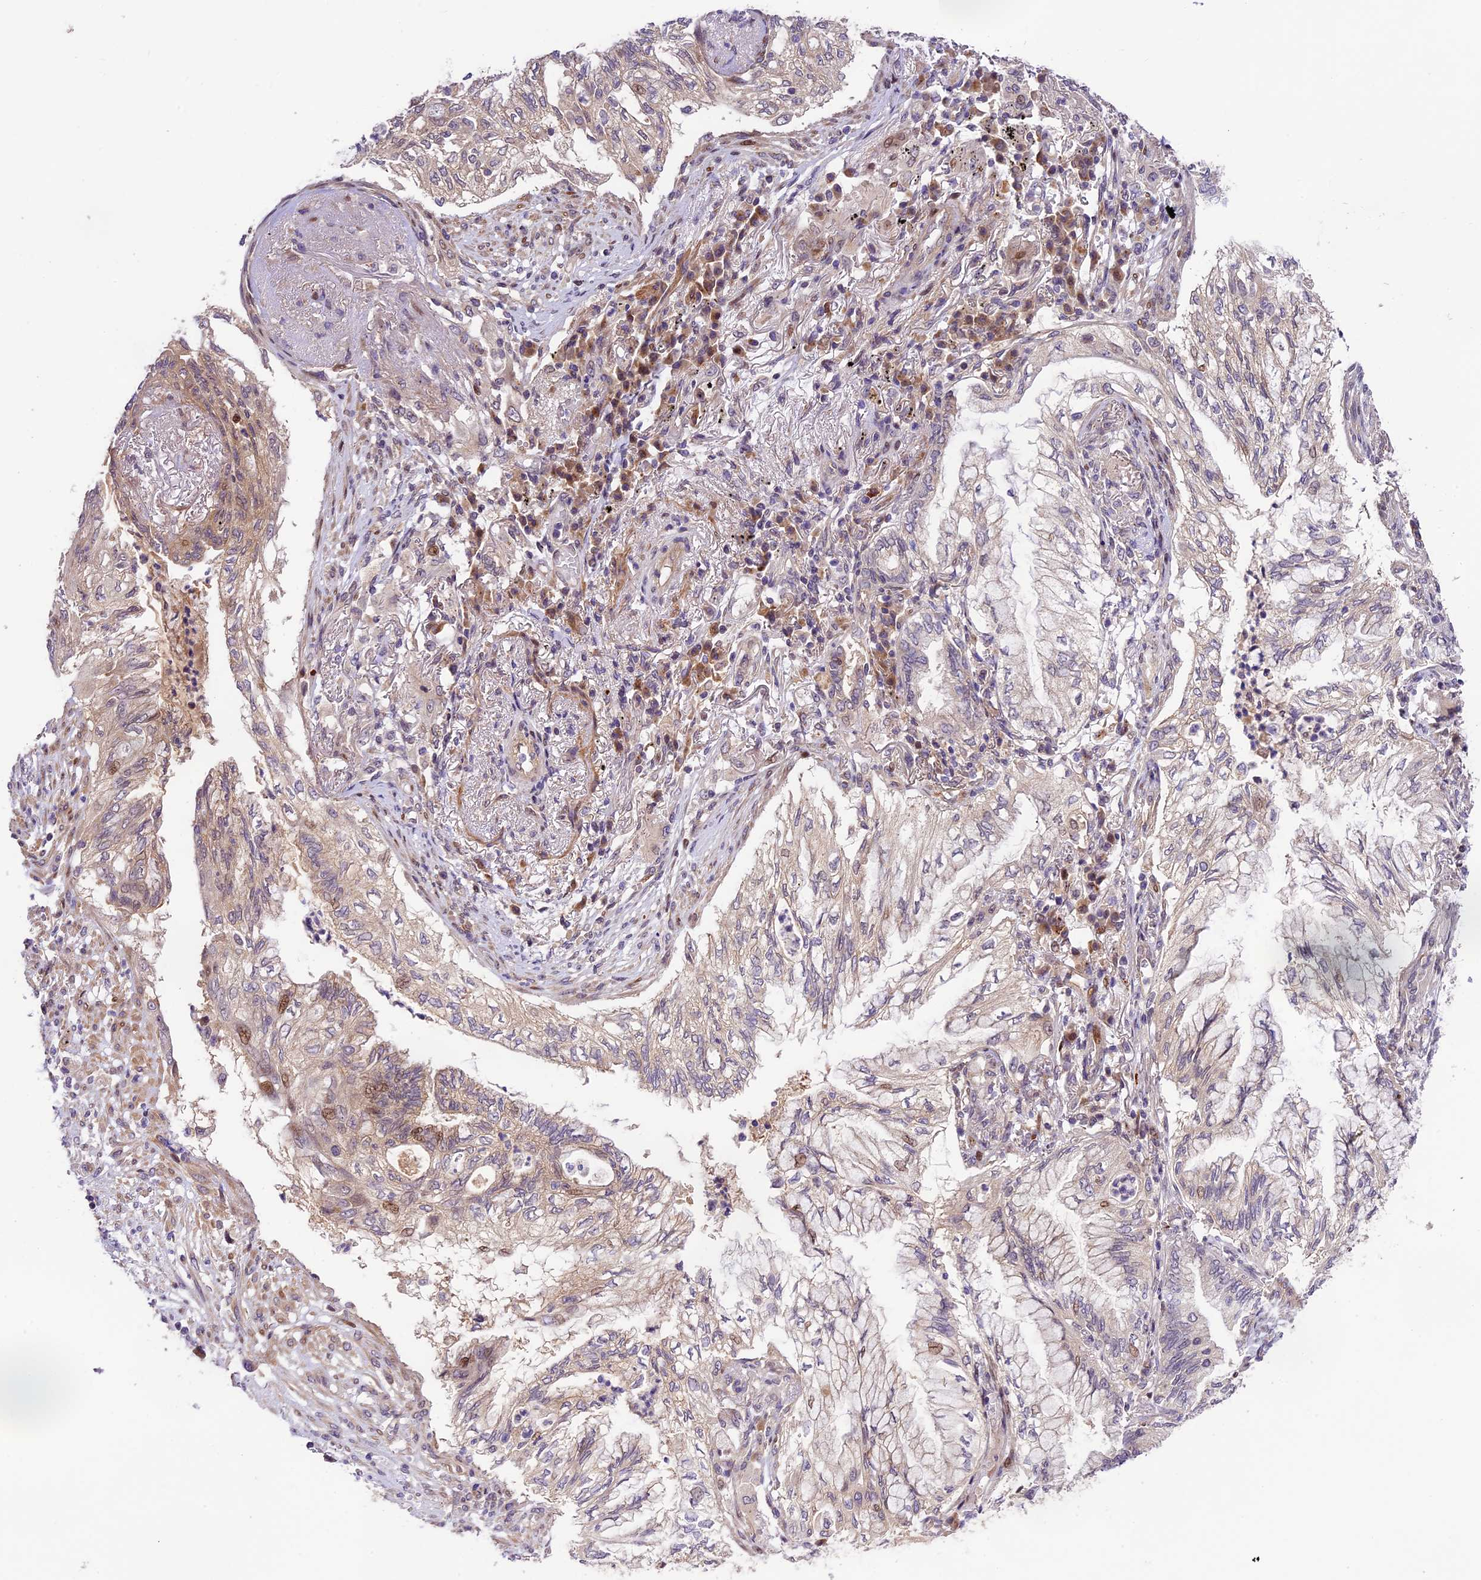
{"staining": {"intensity": "moderate", "quantity": "<25%", "location": "nuclear"}, "tissue": "lung cancer", "cell_type": "Tumor cells", "image_type": "cancer", "snomed": [{"axis": "morphology", "description": "Adenocarcinoma, NOS"}, {"axis": "topography", "description": "Lung"}], "caption": "Moderate nuclear staining is appreciated in about <25% of tumor cells in lung cancer (adenocarcinoma).", "gene": "NEK8", "patient": {"sex": "female", "age": 70}}